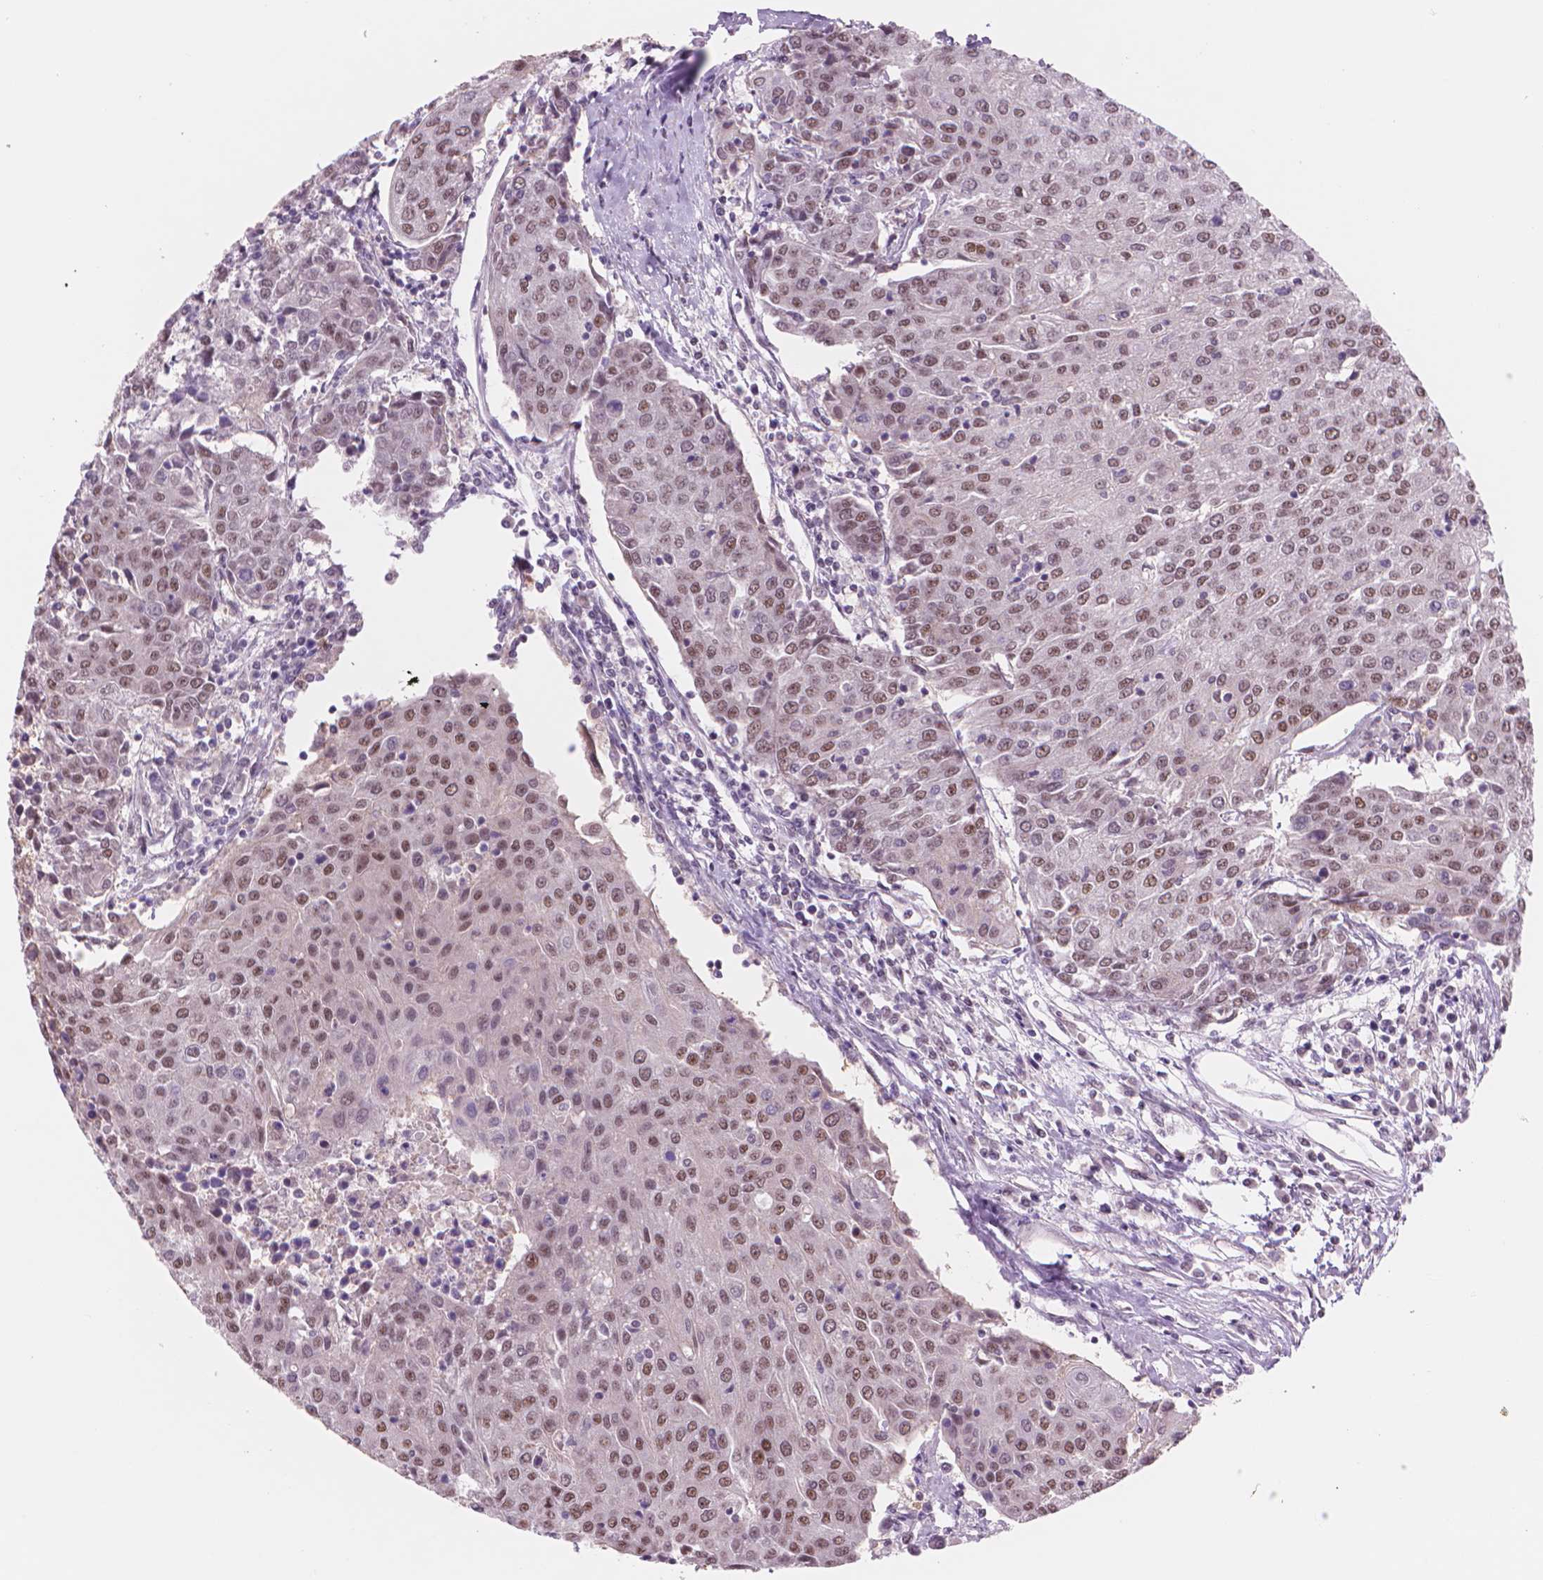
{"staining": {"intensity": "weak", "quantity": ">75%", "location": "nuclear"}, "tissue": "urothelial cancer", "cell_type": "Tumor cells", "image_type": "cancer", "snomed": [{"axis": "morphology", "description": "Urothelial carcinoma, High grade"}, {"axis": "topography", "description": "Urinary bladder"}], "caption": "Urothelial carcinoma (high-grade) stained with a protein marker displays weak staining in tumor cells.", "gene": "POLR3D", "patient": {"sex": "female", "age": 85}}